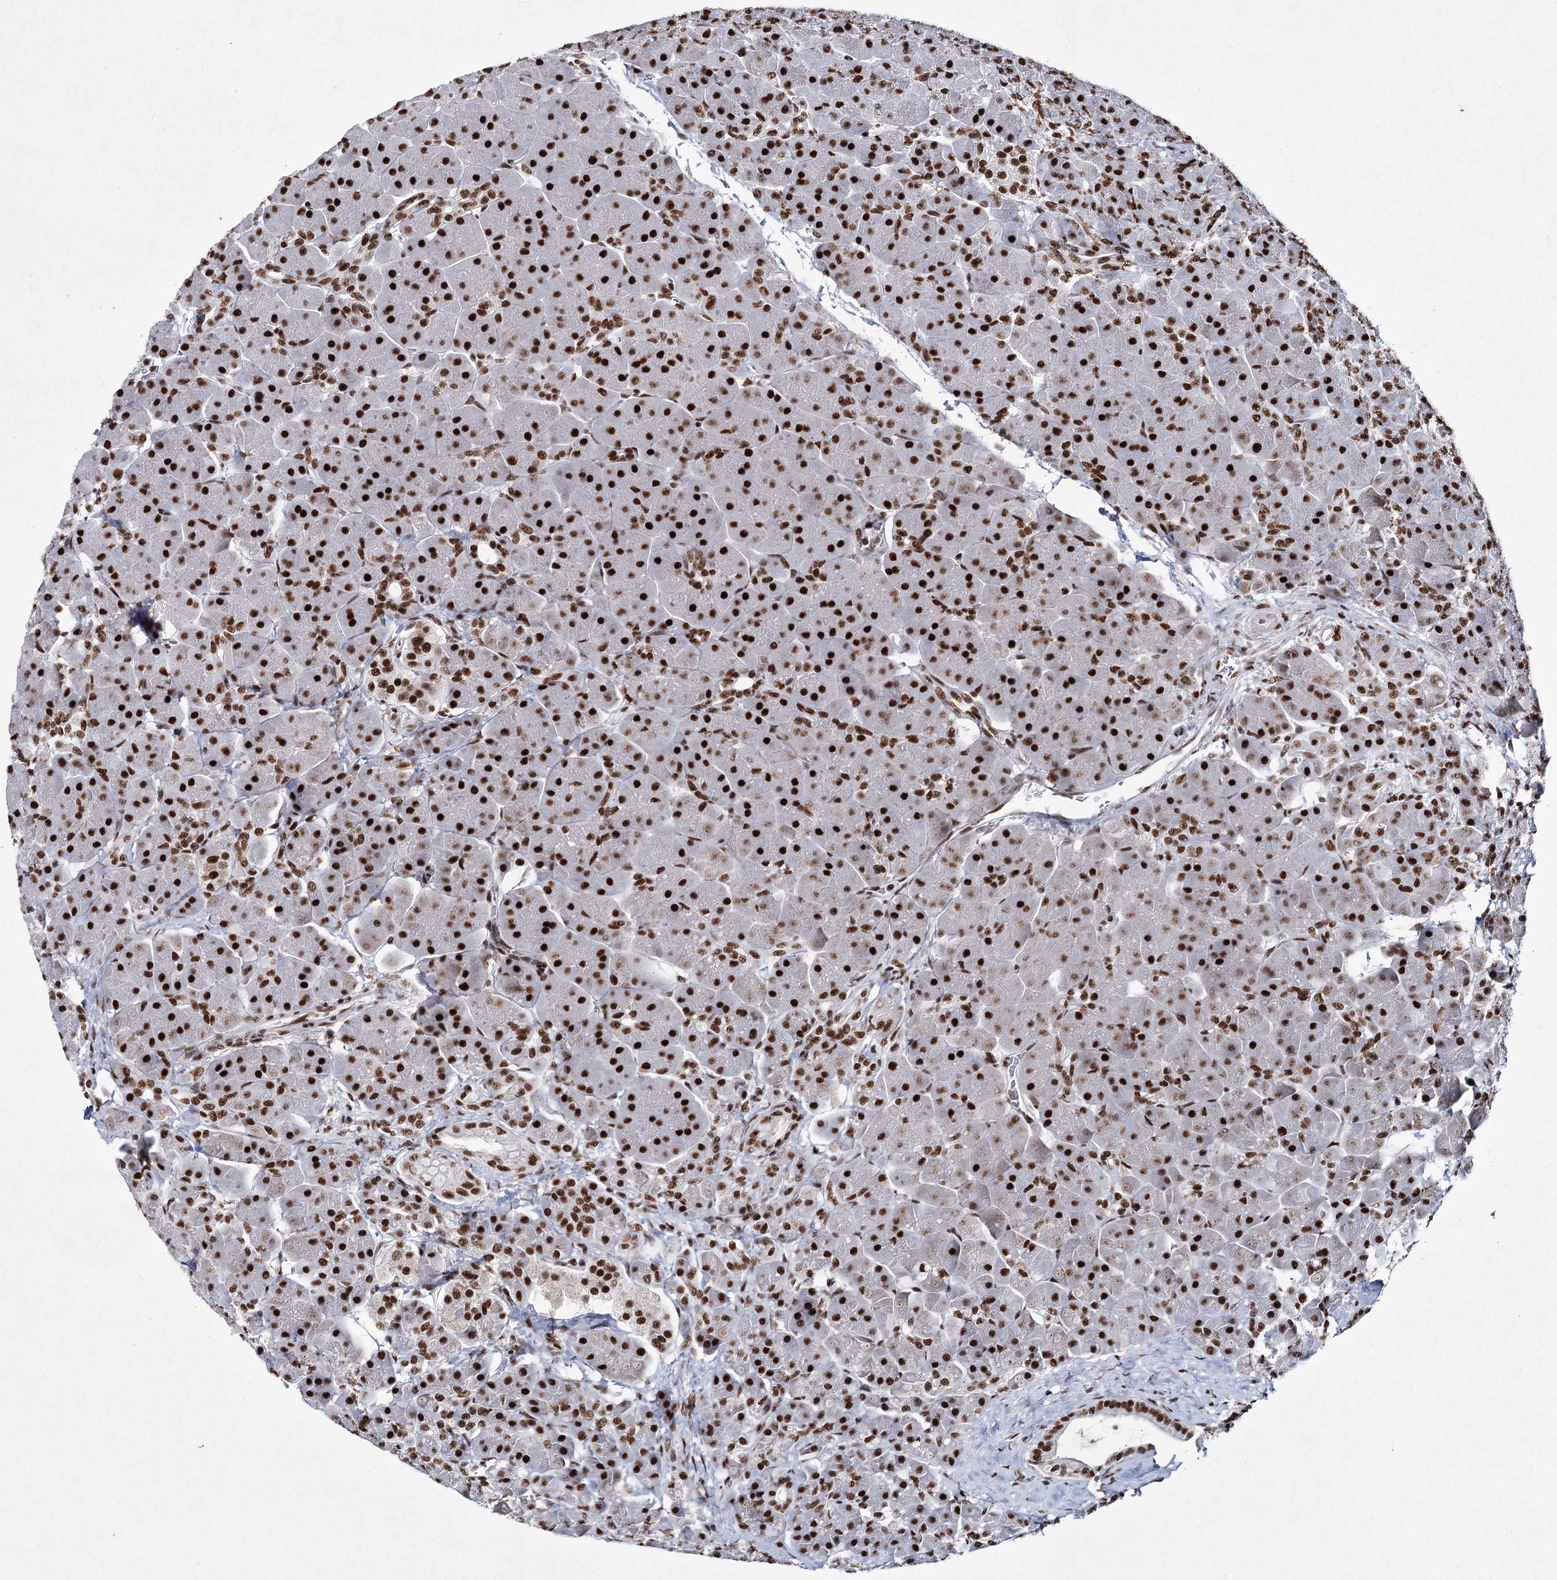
{"staining": {"intensity": "strong", "quantity": ">75%", "location": "nuclear"}, "tissue": "pancreas", "cell_type": "Exocrine glandular cells", "image_type": "normal", "snomed": [{"axis": "morphology", "description": "Normal tissue, NOS"}, {"axis": "topography", "description": "Pancreas"}], "caption": "A high amount of strong nuclear staining is seen in about >75% of exocrine glandular cells in unremarkable pancreas. The staining is performed using DAB (3,3'-diaminobenzidine) brown chromogen to label protein expression. The nuclei are counter-stained blue using hematoxylin.", "gene": "SCAF8", "patient": {"sex": "male", "age": 66}}